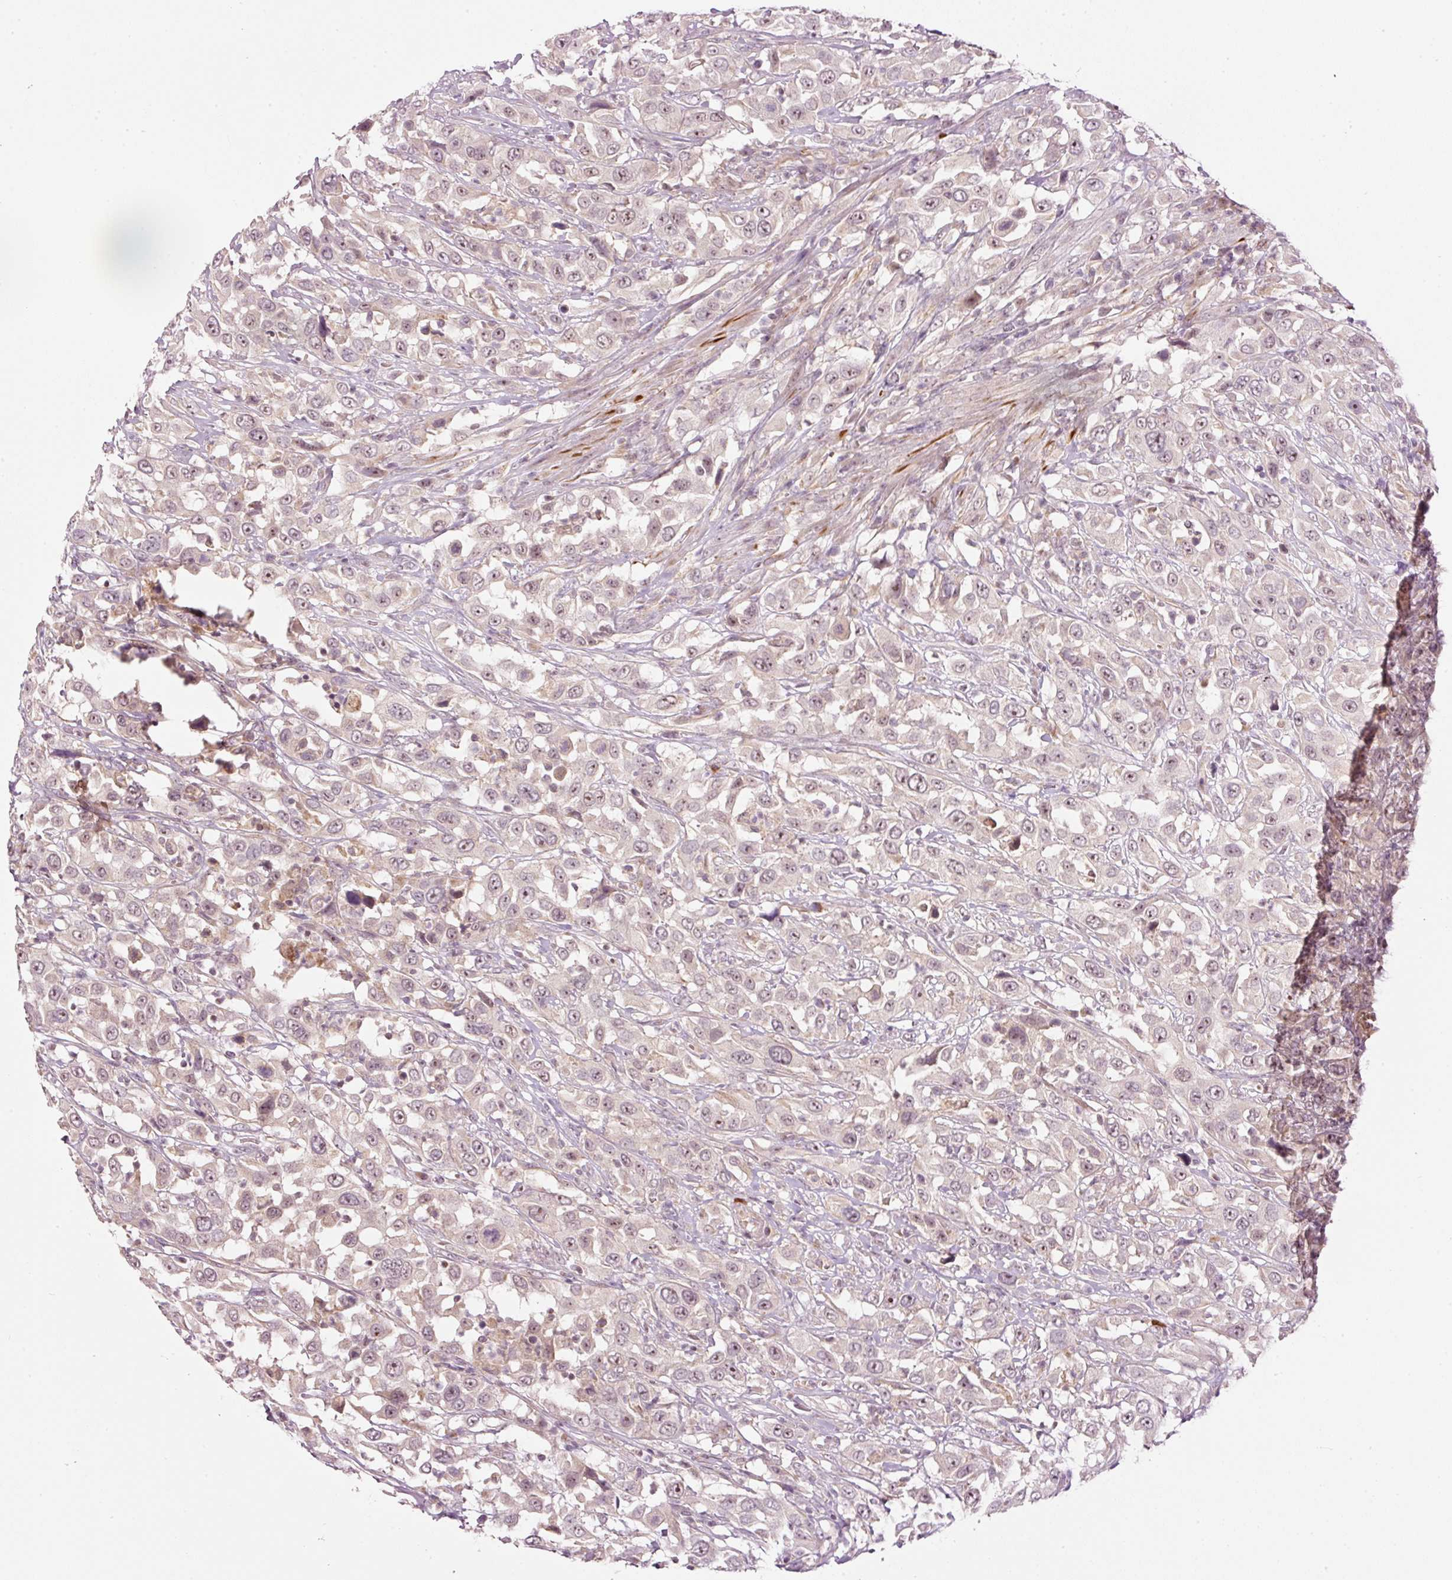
{"staining": {"intensity": "weak", "quantity": "25%-75%", "location": "nuclear"}, "tissue": "urothelial cancer", "cell_type": "Tumor cells", "image_type": "cancer", "snomed": [{"axis": "morphology", "description": "Urothelial carcinoma, High grade"}, {"axis": "topography", "description": "Urinary bladder"}], "caption": "Weak nuclear positivity is present in about 25%-75% of tumor cells in urothelial carcinoma (high-grade).", "gene": "CDC20B", "patient": {"sex": "male", "age": 61}}